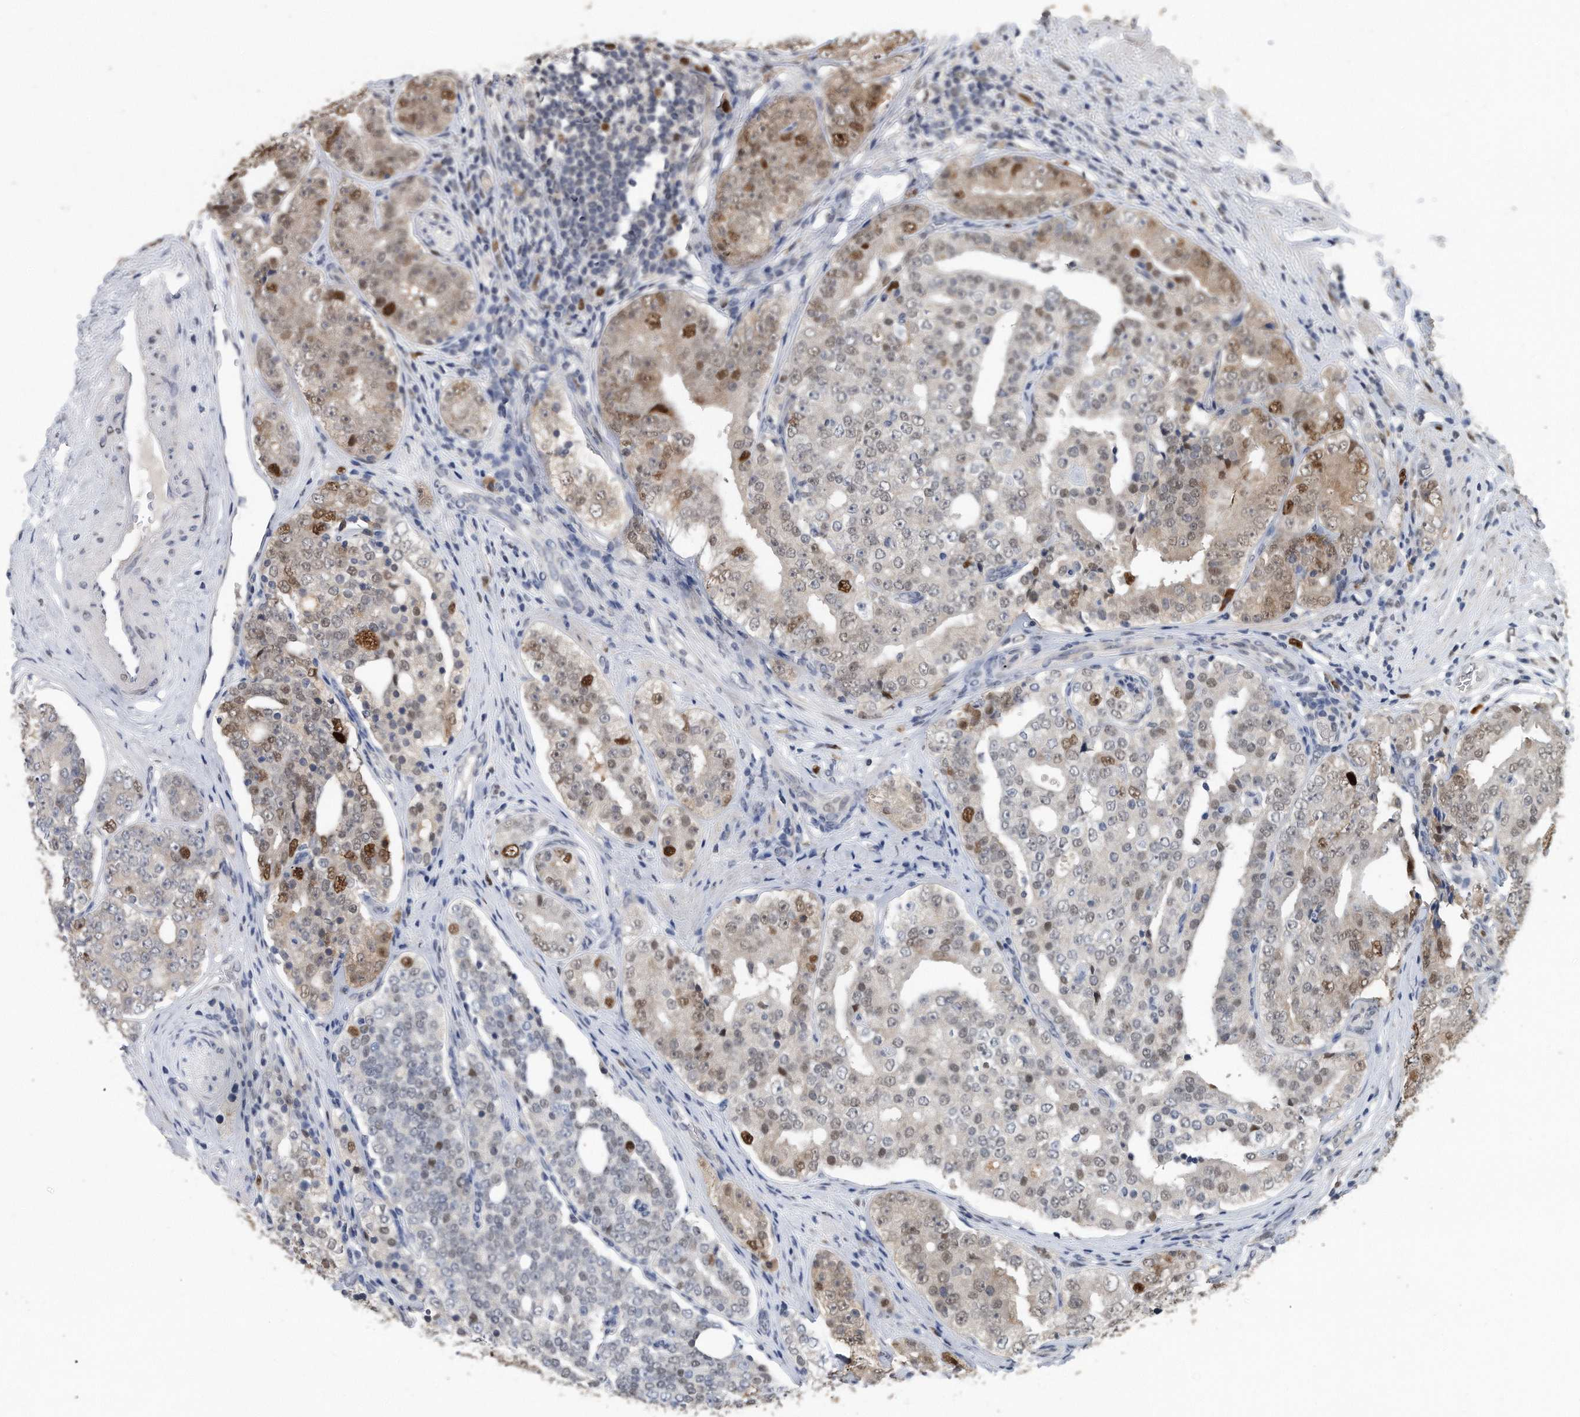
{"staining": {"intensity": "strong", "quantity": "<25%", "location": "nuclear"}, "tissue": "prostate cancer", "cell_type": "Tumor cells", "image_type": "cancer", "snomed": [{"axis": "morphology", "description": "Adenocarcinoma, High grade"}, {"axis": "topography", "description": "Prostate"}], "caption": "Prostate cancer was stained to show a protein in brown. There is medium levels of strong nuclear positivity in approximately <25% of tumor cells.", "gene": "PCNA", "patient": {"sex": "male", "age": 56}}